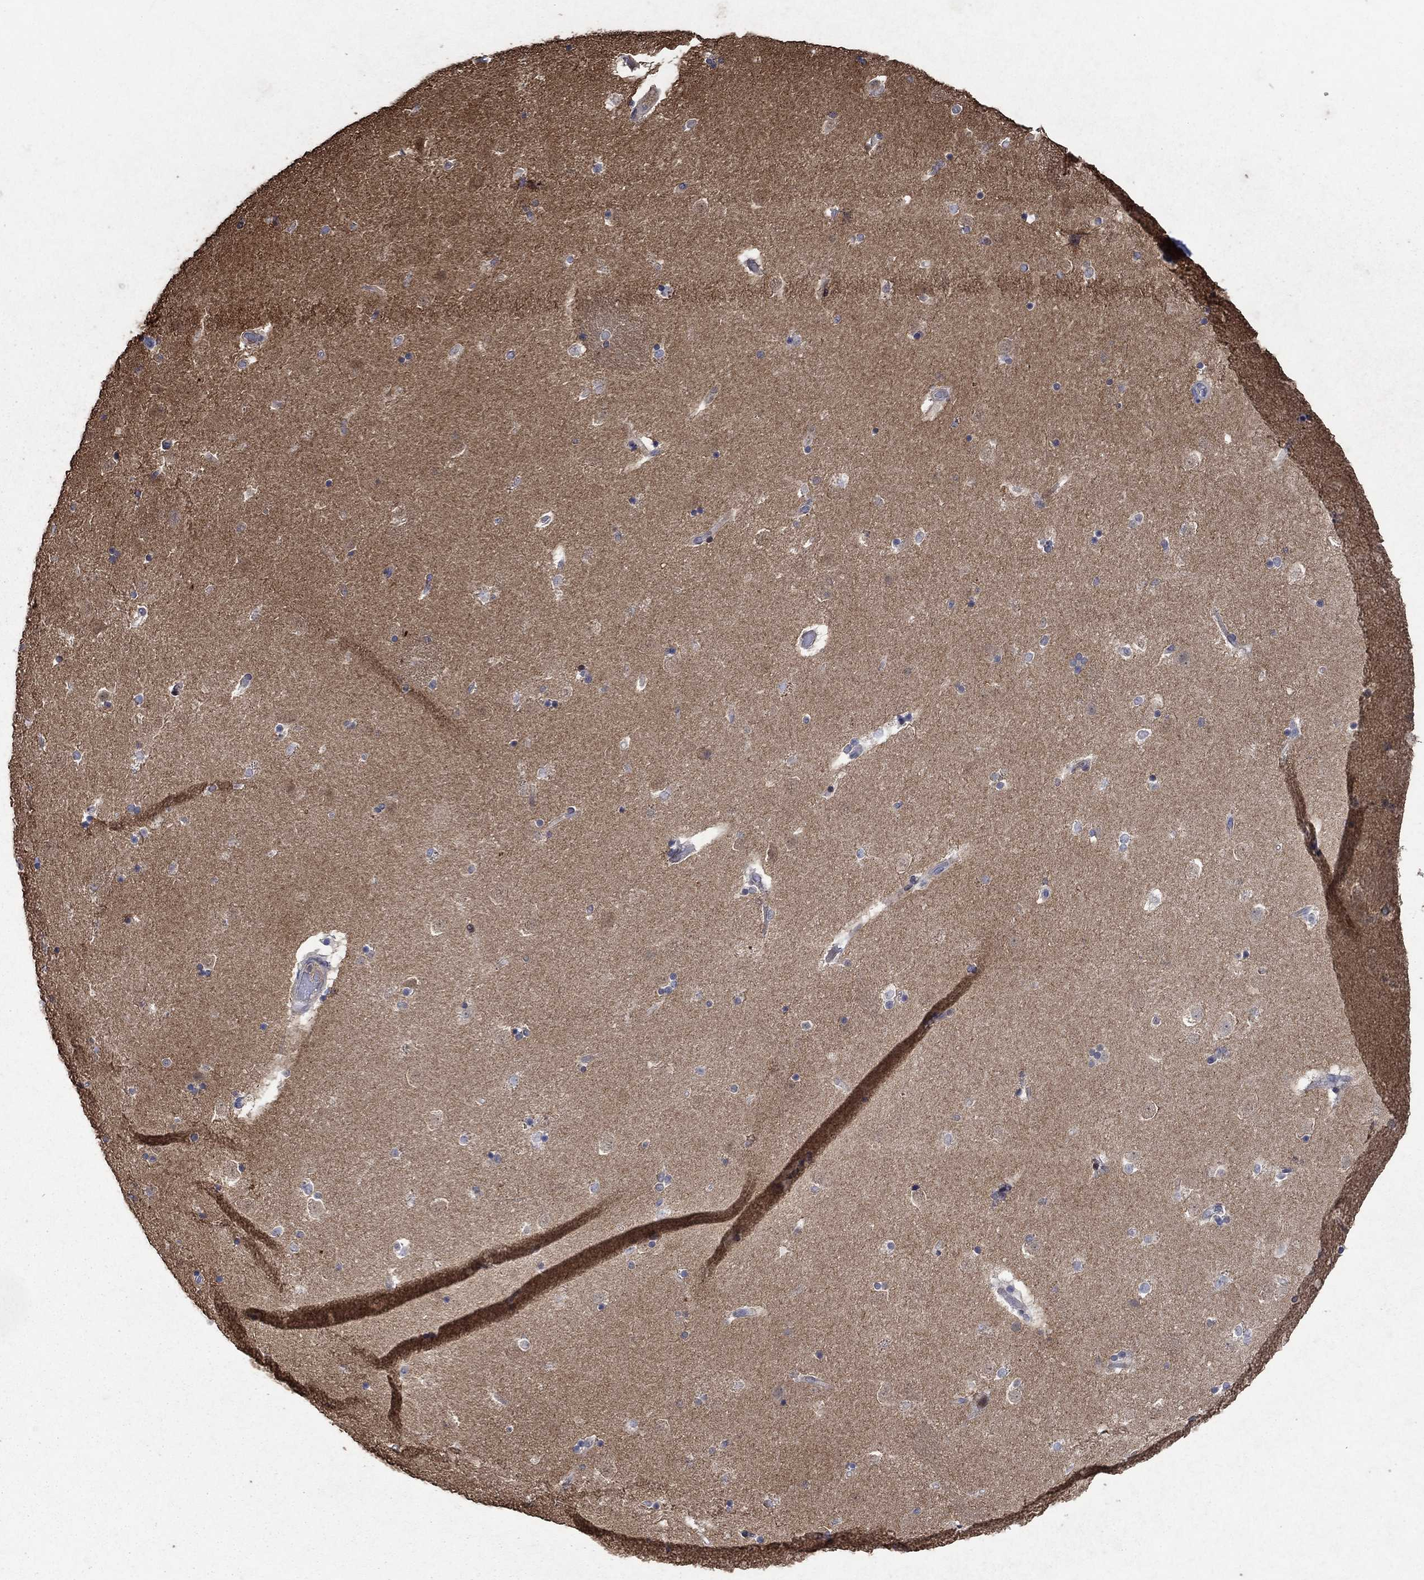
{"staining": {"intensity": "negative", "quantity": "none", "location": "none"}, "tissue": "caudate", "cell_type": "Glial cells", "image_type": "normal", "snomed": [{"axis": "morphology", "description": "Normal tissue, NOS"}, {"axis": "topography", "description": "Lateral ventricle wall"}], "caption": "Immunohistochemistry micrograph of benign caudate stained for a protein (brown), which reveals no positivity in glial cells.", "gene": "DVL1", "patient": {"sex": "male", "age": 51}}